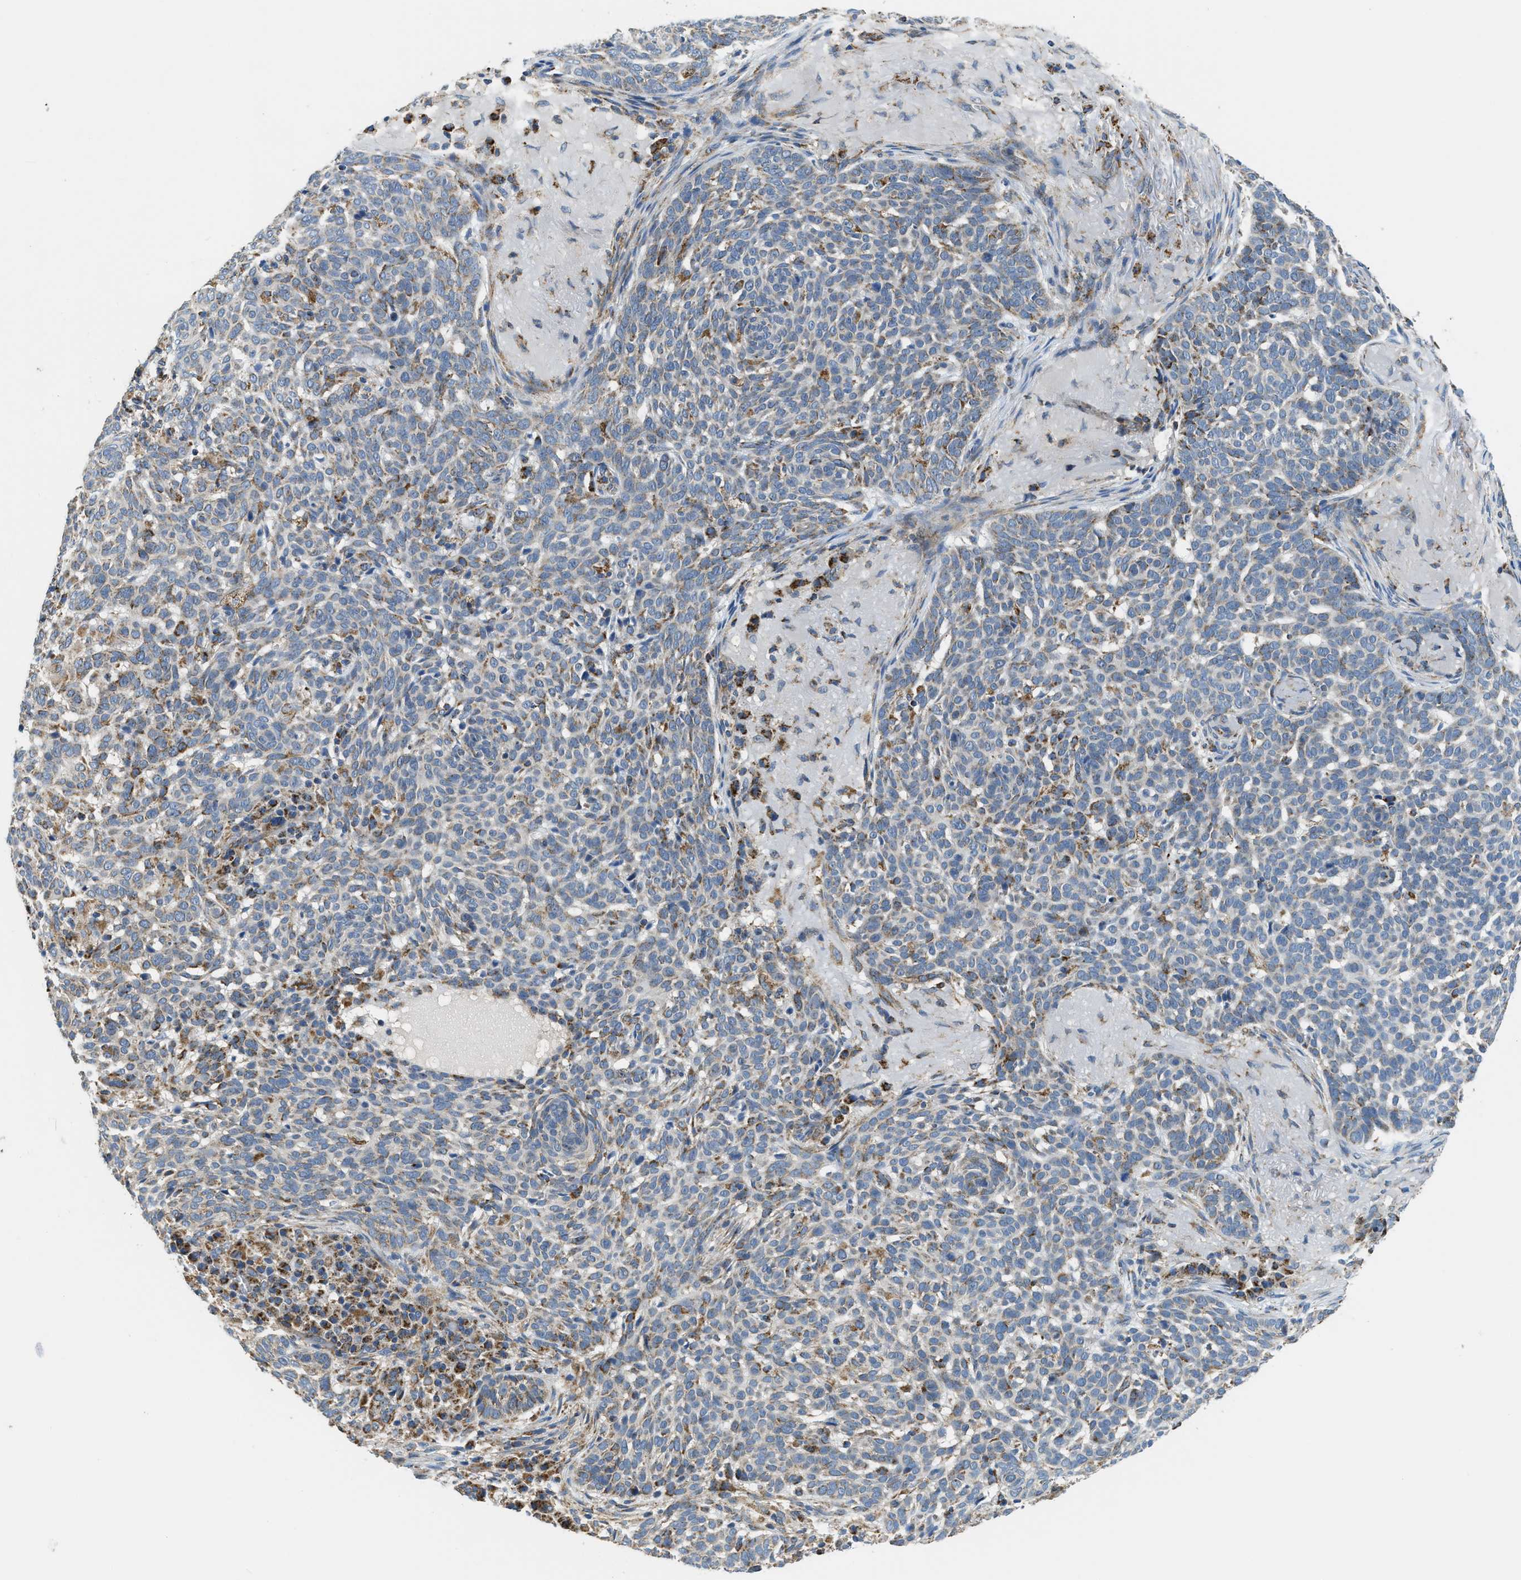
{"staining": {"intensity": "moderate", "quantity": "25%-75%", "location": "cytoplasmic/membranous"}, "tissue": "skin cancer", "cell_type": "Tumor cells", "image_type": "cancer", "snomed": [{"axis": "morphology", "description": "Basal cell carcinoma"}, {"axis": "topography", "description": "Skin"}], "caption": "This is an image of immunohistochemistry (IHC) staining of skin basal cell carcinoma, which shows moderate positivity in the cytoplasmic/membranous of tumor cells.", "gene": "STK33", "patient": {"sex": "male", "age": 85}}